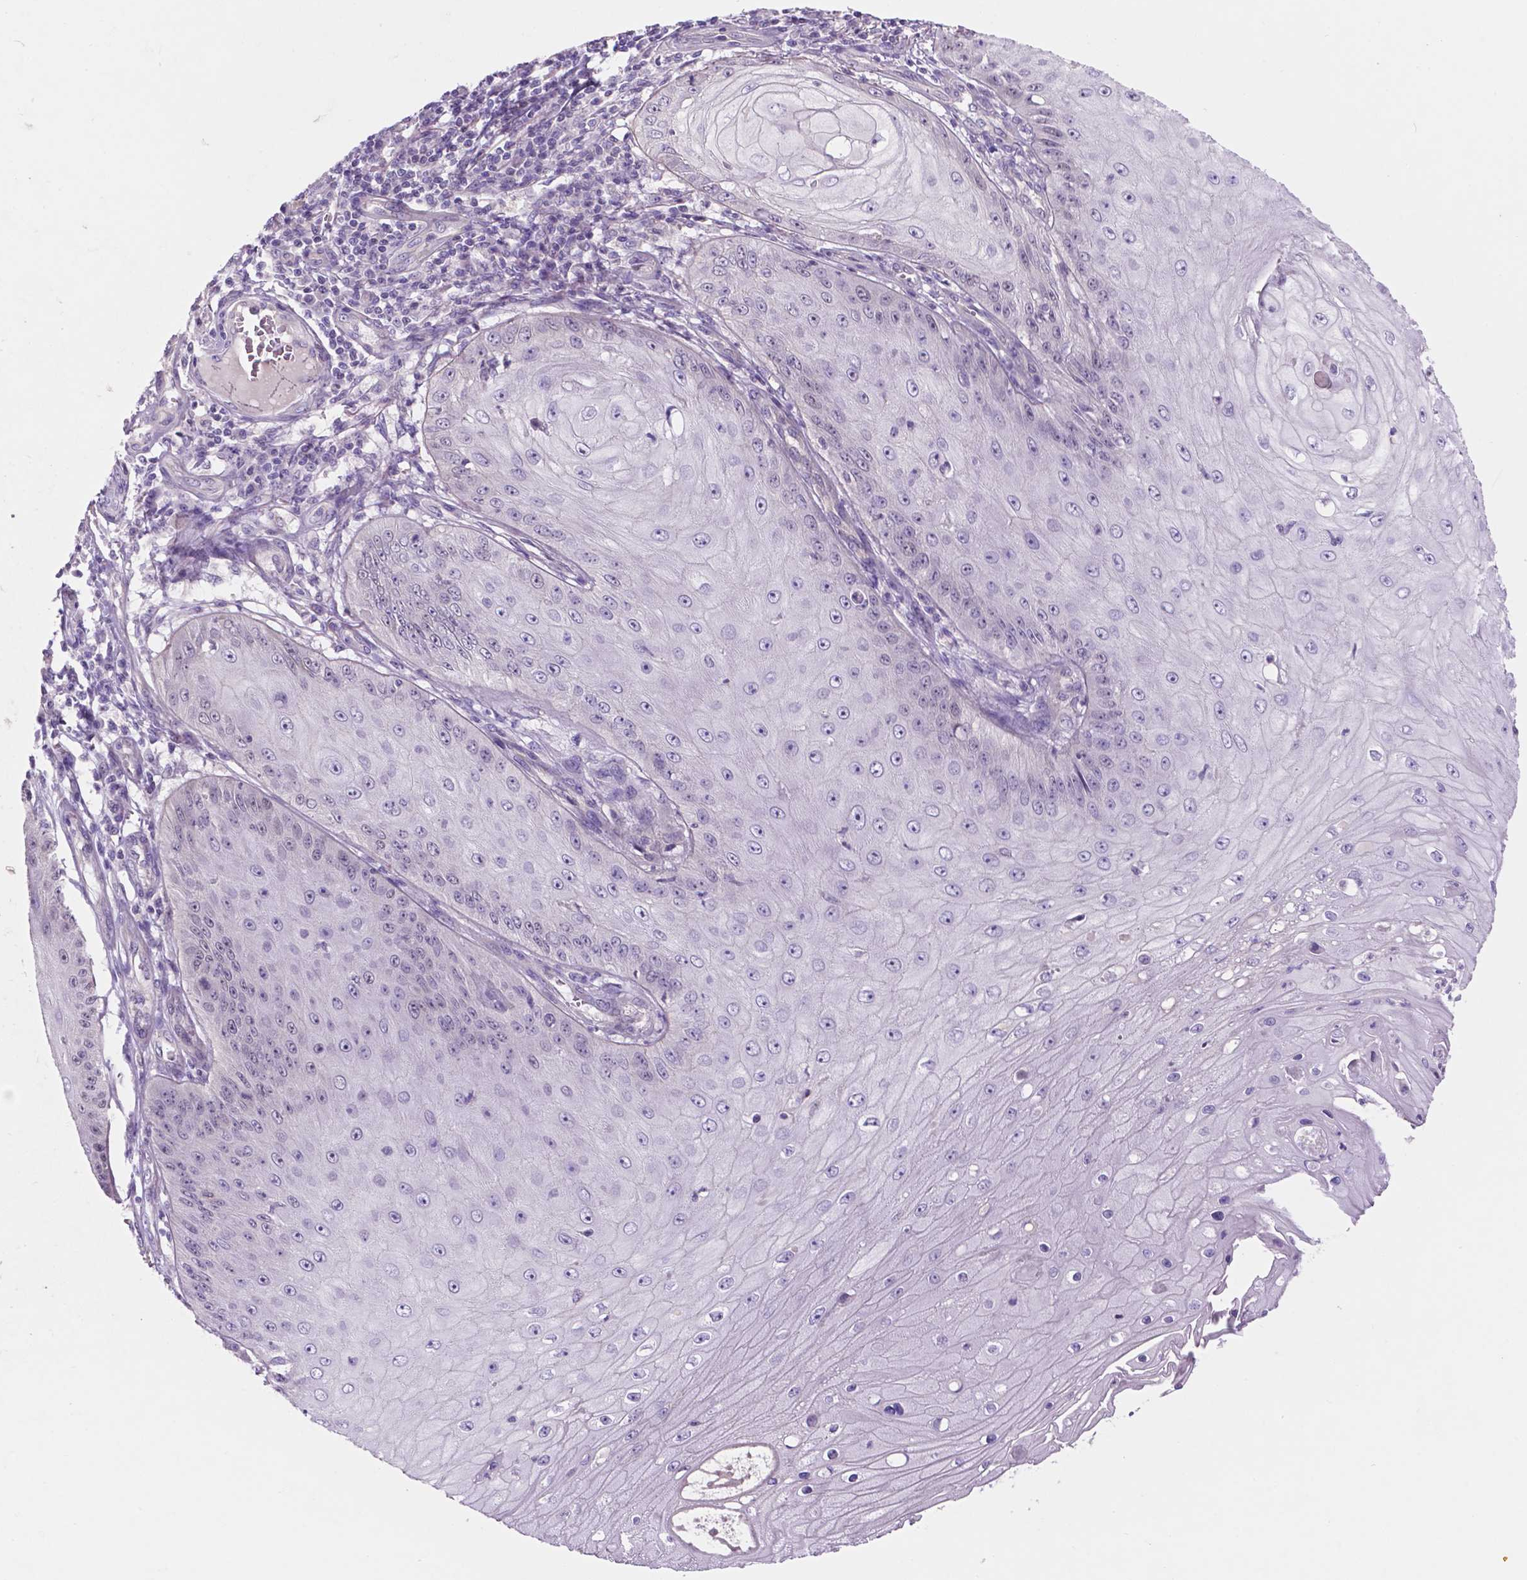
{"staining": {"intensity": "negative", "quantity": "none", "location": "none"}, "tissue": "skin cancer", "cell_type": "Tumor cells", "image_type": "cancer", "snomed": [{"axis": "morphology", "description": "Squamous cell carcinoma, NOS"}, {"axis": "topography", "description": "Skin"}], "caption": "Immunohistochemical staining of skin cancer exhibits no significant positivity in tumor cells.", "gene": "FAM50B", "patient": {"sex": "male", "age": 70}}